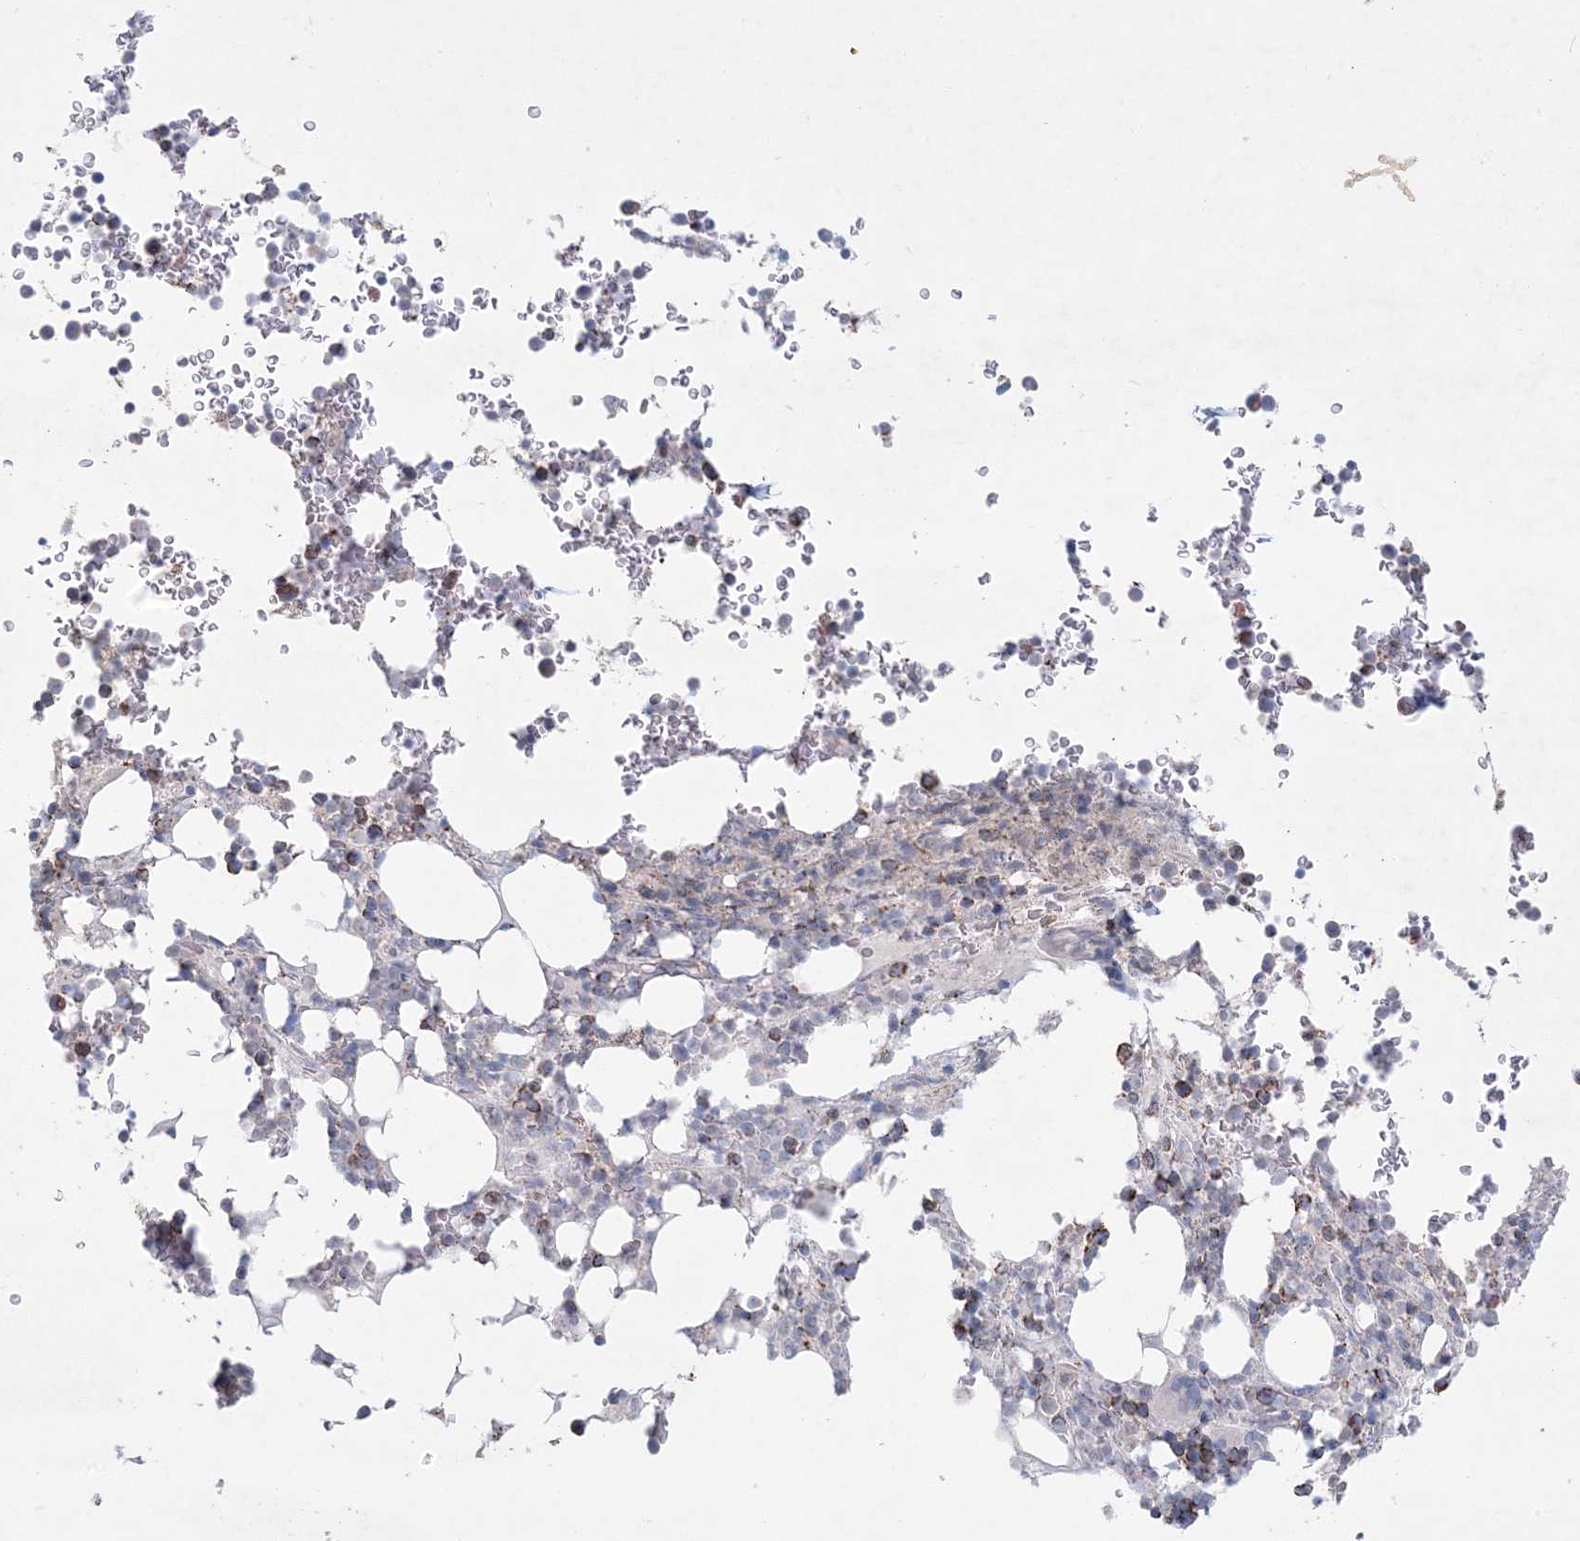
{"staining": {"intensity": "strong", "quantity": "<25%", "location": "cytoplasmic/membranous"}, "tissue": "bone marrow", "cell_type": "Hematopoietic cells", "image_type": "normal", "snomed": [{"axis": "morphology", "description": "Normal tissue, NOS"}, {"axis": "topography", "description": "Bone marrow"}], "caption": "Immunohistochemical staining of normal human bone marrow demonstrates <25% levels of strong cytoplasmic/membranous protein expression in about <25% of hematopoietic cells. (DAB = brown stain, brightfield microscopy at high magnification).", "gene": "KCTD6", "patient": {"sex": "male", "age": 58}}